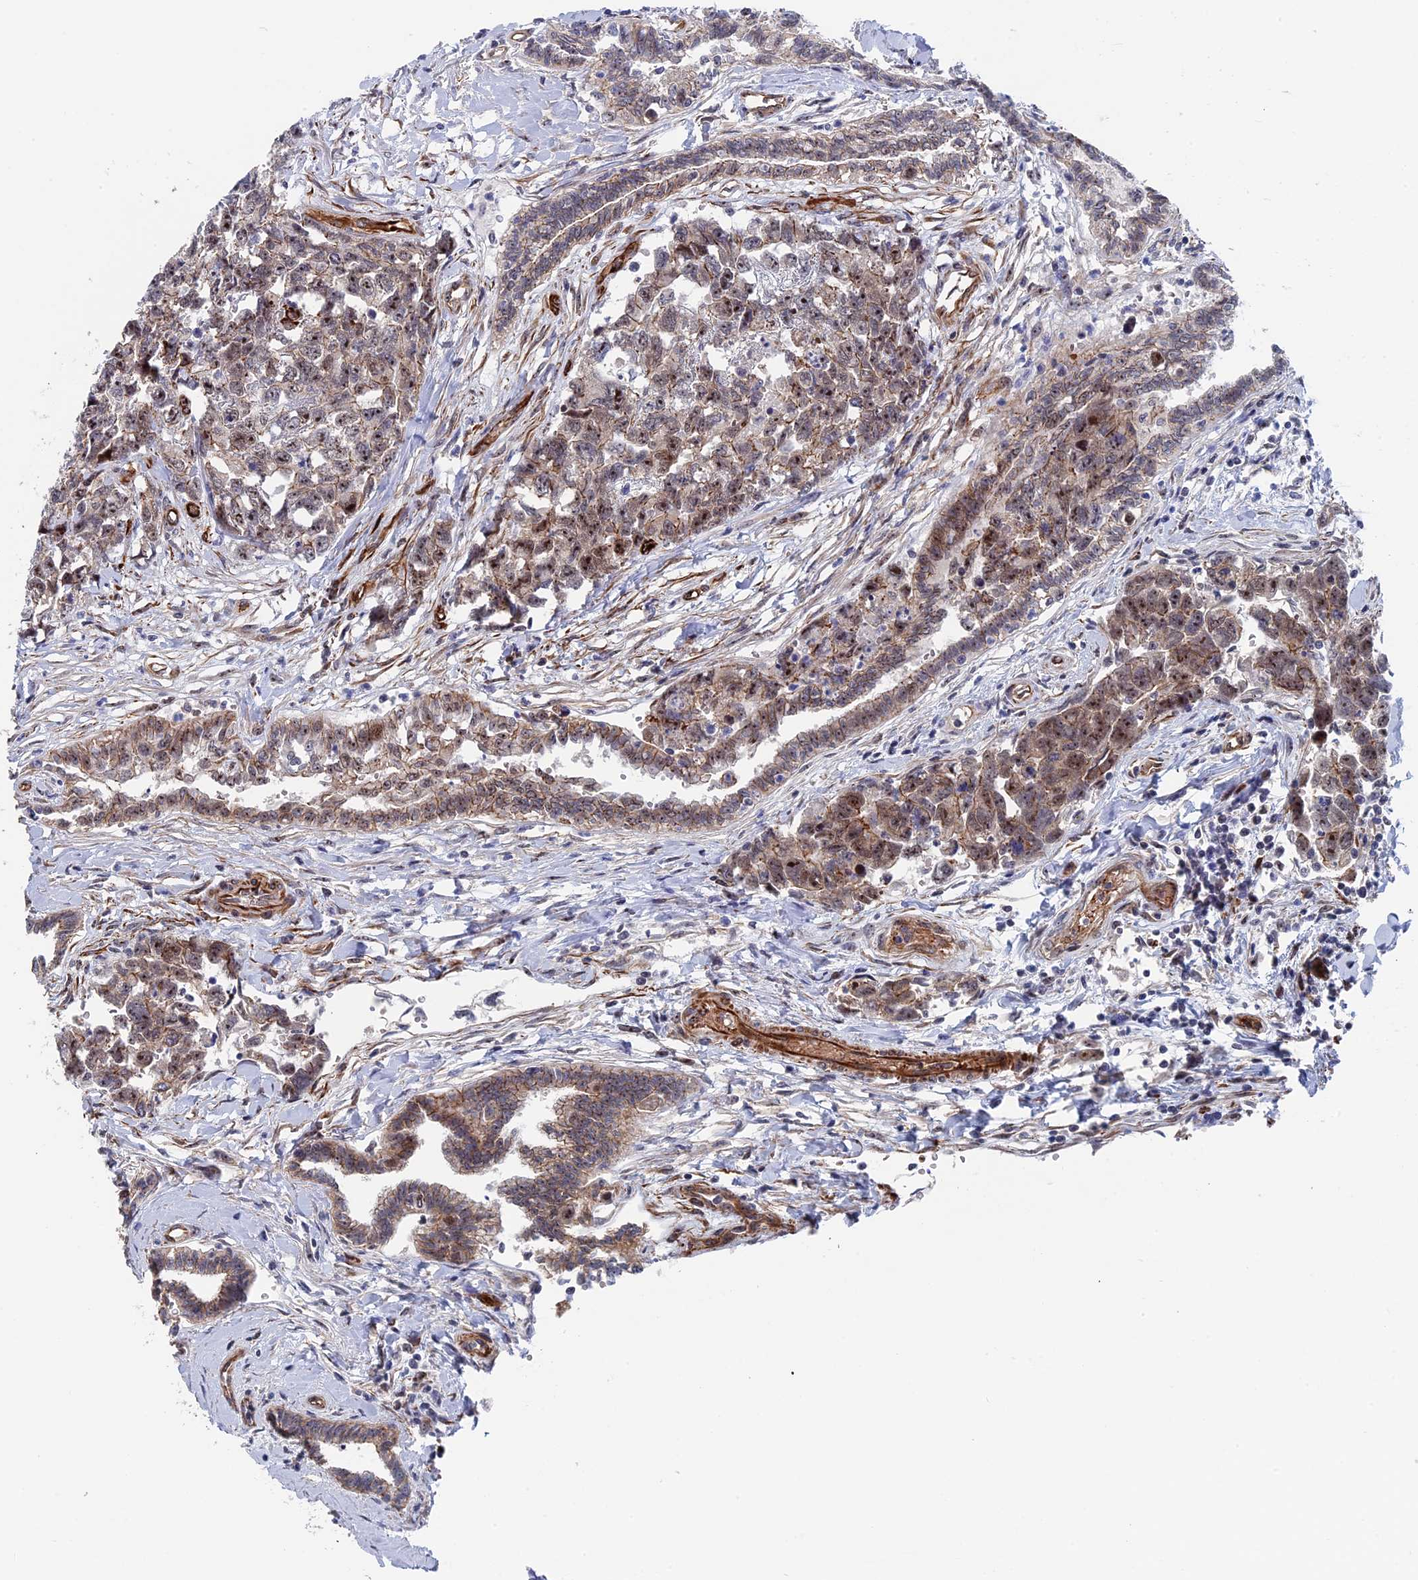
{"staining": {"intensity": "moderate", "quantity": "25%-75%", "location": "cytoplasmic/membranous,nuclear"}, "tissue": "testis cancer", "cell_type": "Tumor cells", "image_type": "cancer", "snomed": [{"axis": "morphology", "description": "Carcinoma, Embryonal, NOS"}, {"axis": "topography", "description": "Testis"}], "caption": "Immunohistochemical staining of testis cancer shows medium levels of moderate cytoplasmic/membranous and nuclear staining in about 25%-75% of tumor cells. (DAB (3,3'-diaminobenzidine) IHC, brown staining for protein, blue staining for nuclei).", "gene": "EXOSC9", "patient": {"sex": "male", "age": 31}}